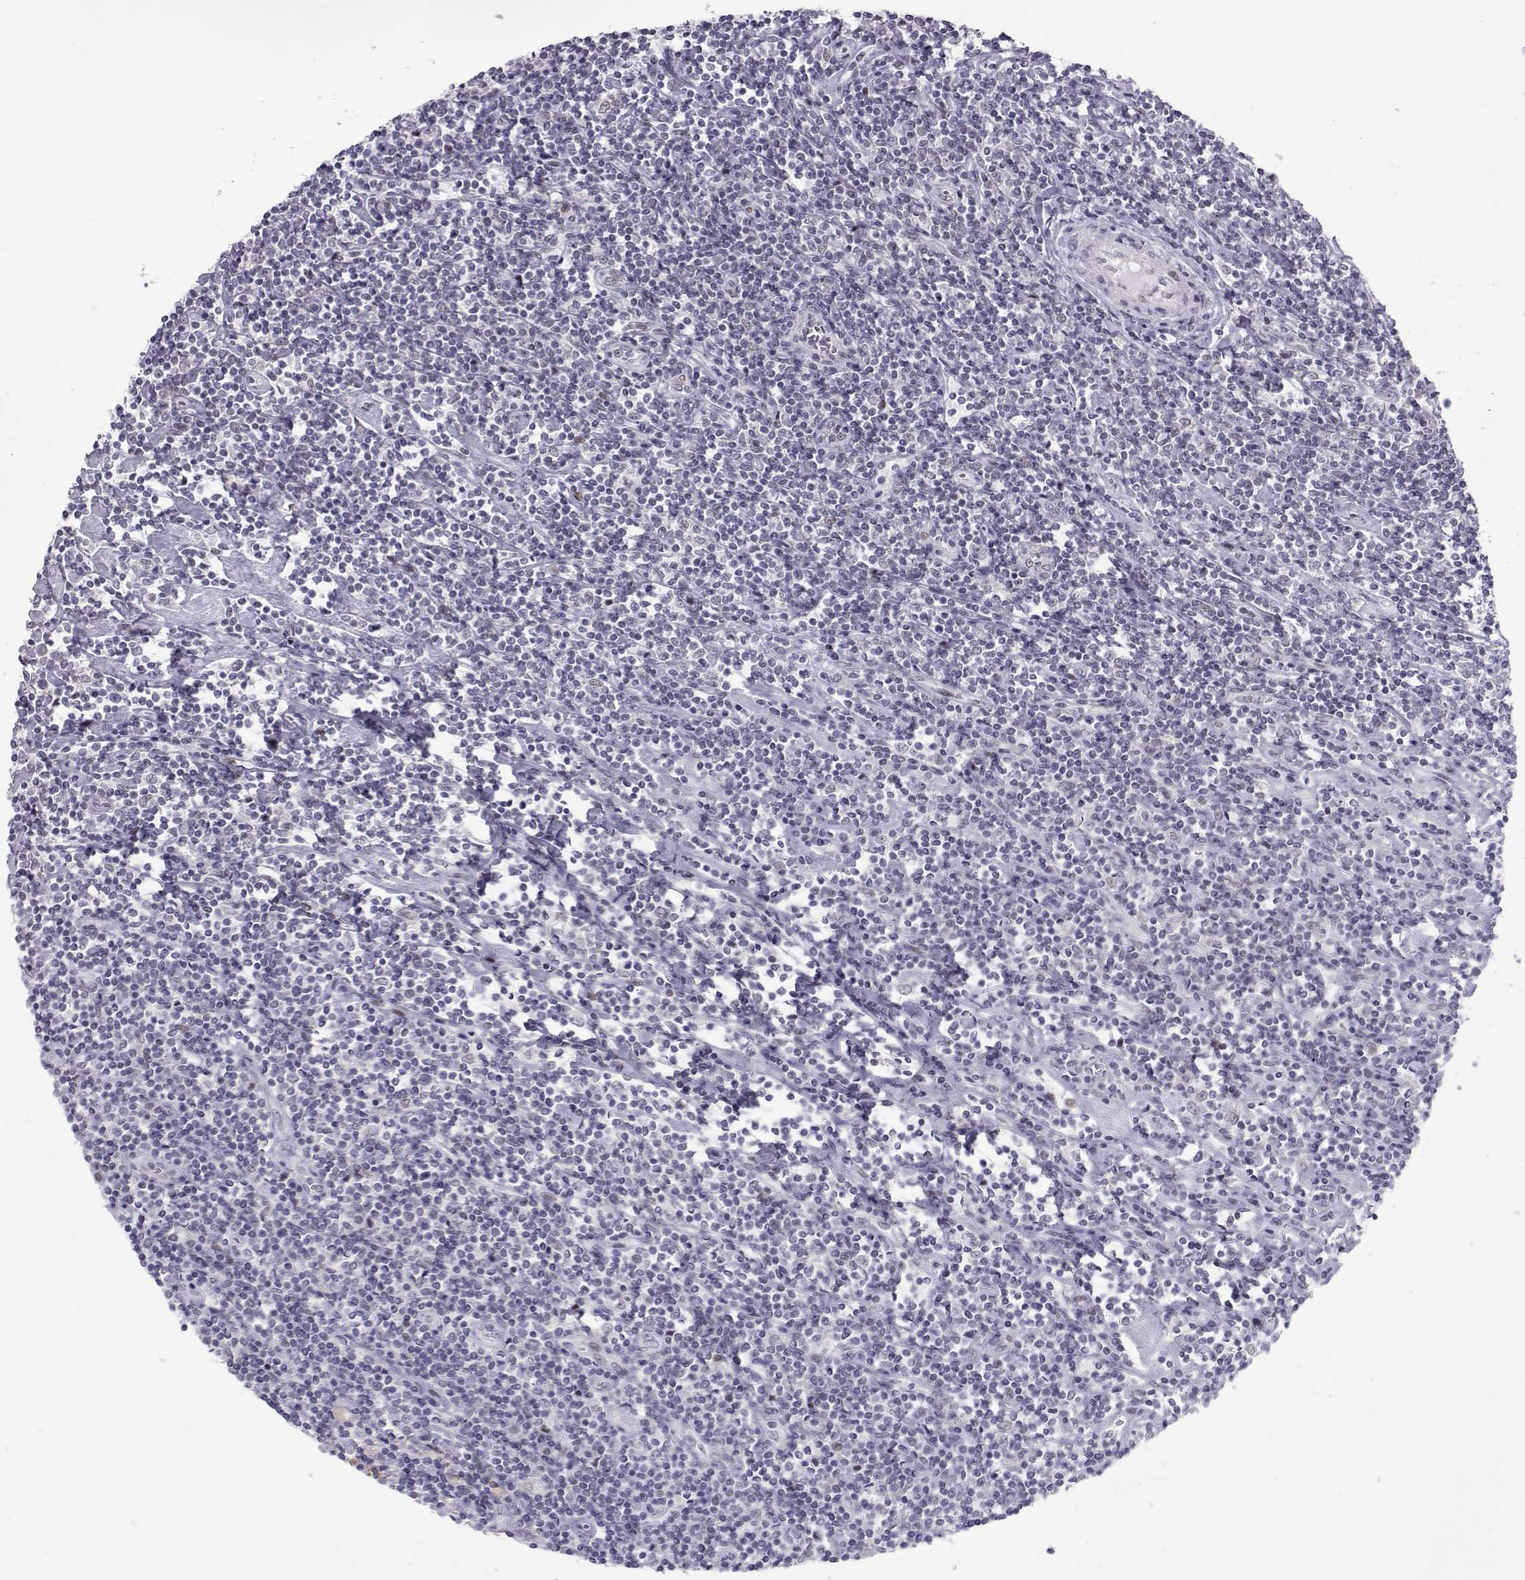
{"staining": {"intensity": "negative", "quantity": "none", "location": "none"}, "tissue": "lymphoma", "cell_type": "Tumor cells", "image_type": "cancer", "snomed": [{"axis": "morphology", "description": "Hodgkin's disease, NOS"}, {"axis": "topography", "description": "Lymph node"}], "caption": "Tumor cells are negative for brown protein staining in lymphoma.", "gene": "SIX6", "patient": {"sex": "male", "age": 40}}